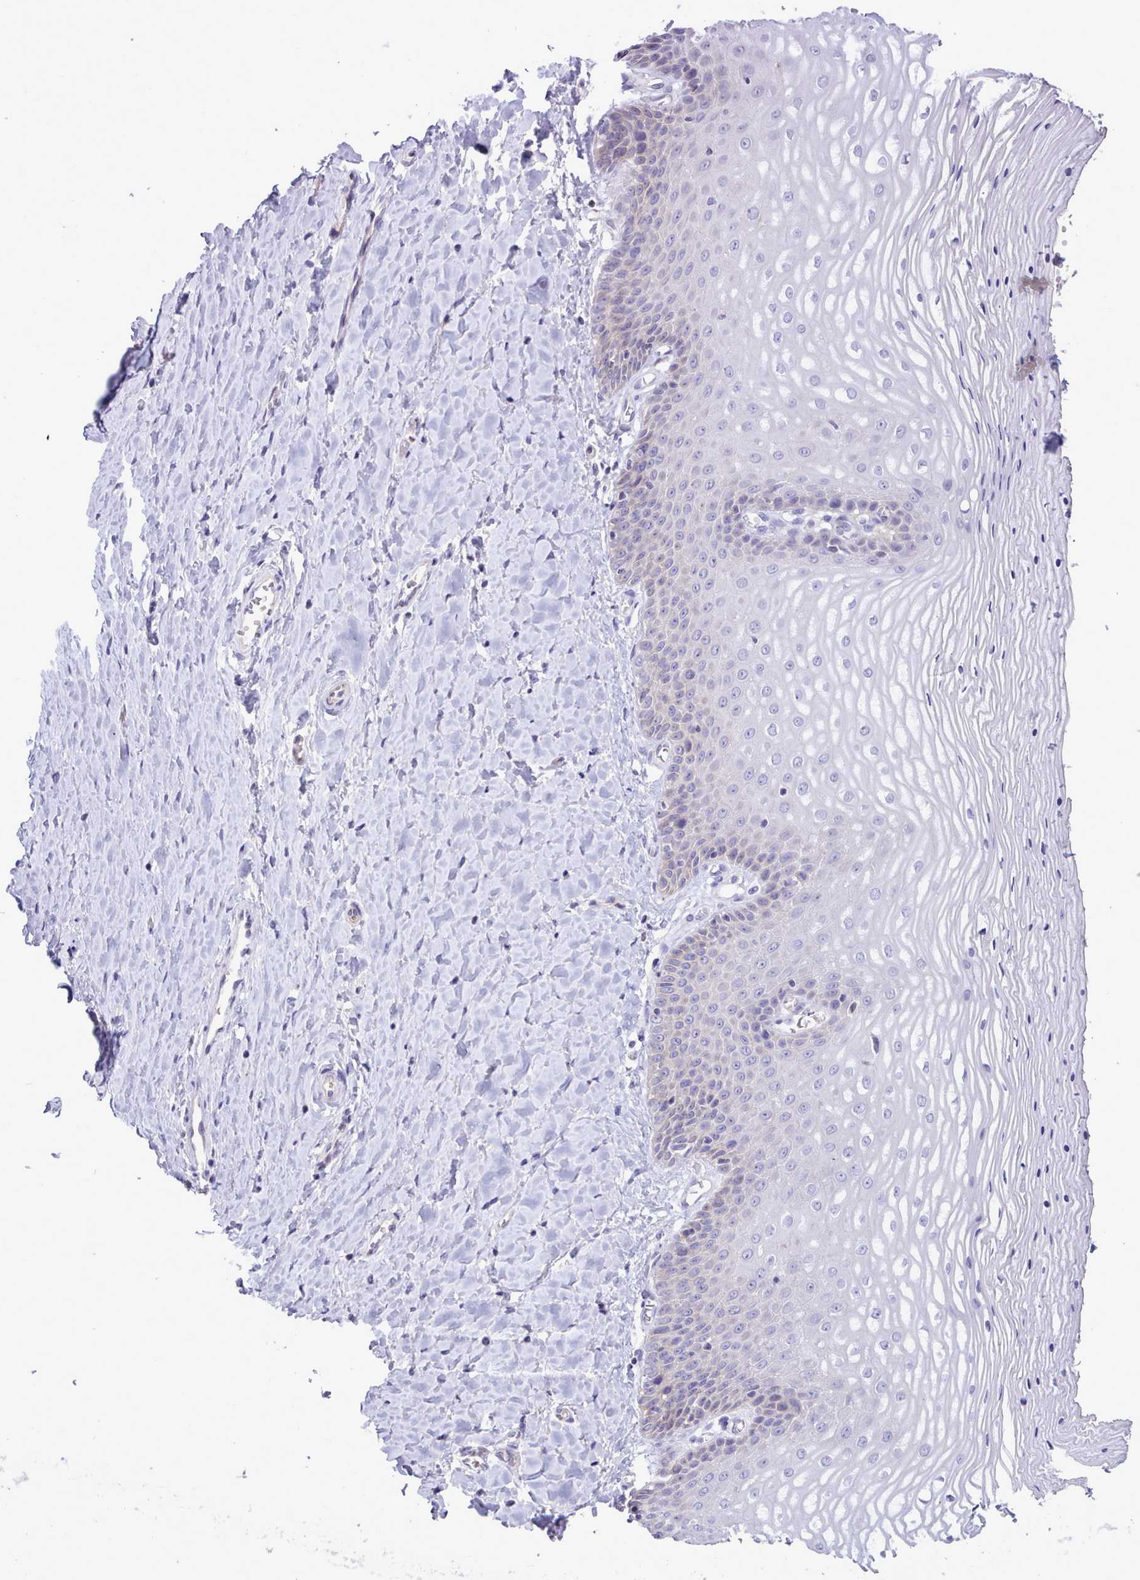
{"staining": {"intensity": "negative", "quantity": "none", "location": "none"}, "tissue": "vagina", "cell_type": "Squamous epithelial cells", "image_type": "normal", "snomed": [{"axis": "morphology", "description": "Normal tissue, NOS"}, {"axis": "topography", "description": "Vagina"}], "caption": "Image shows no protein staining in squamous epithelial cells of unremarkable vagina. Nuclei are stained in blue.", "gene": "CYP2A13", "patient": {"sex": "female", "age": 65}}